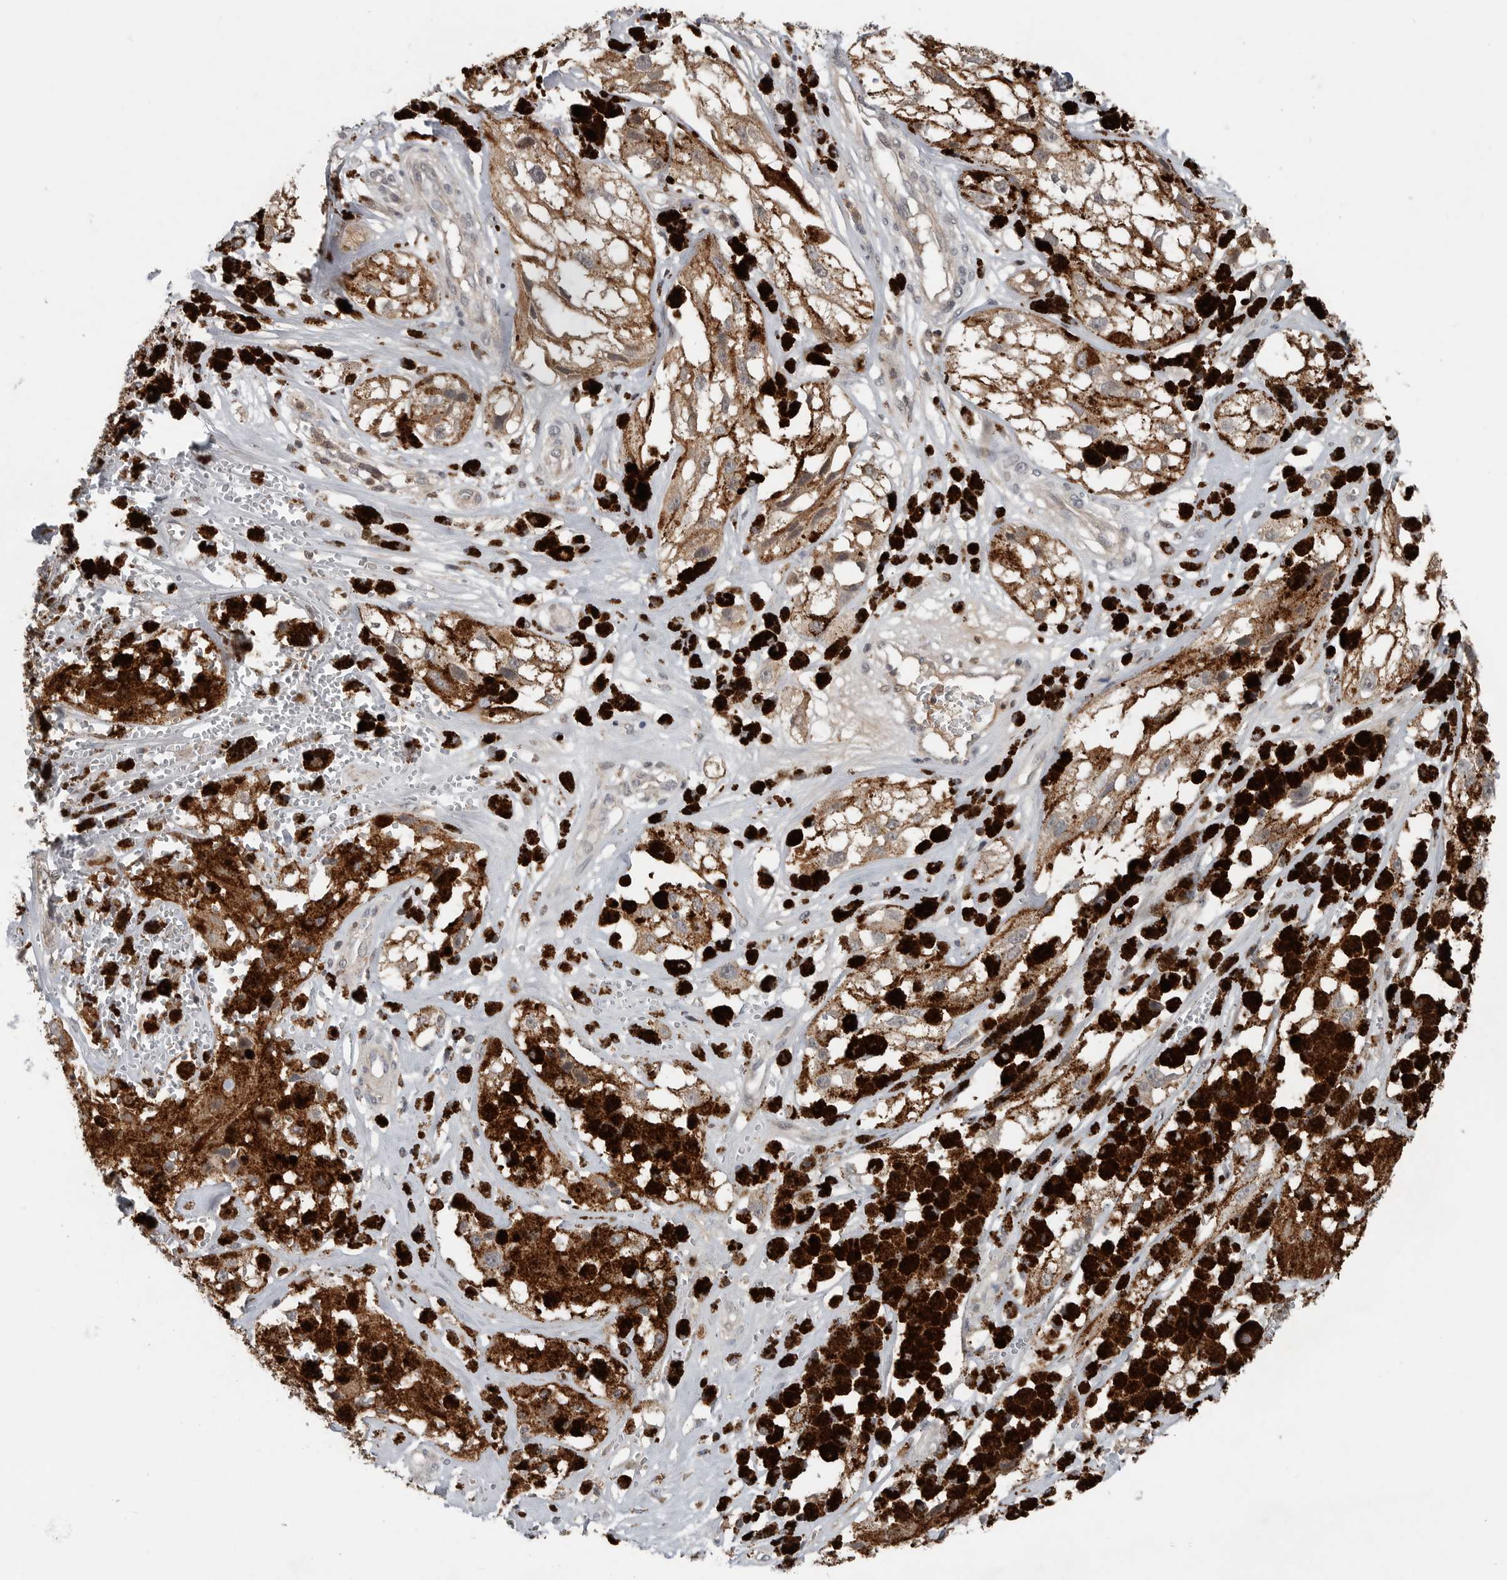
{"staining": {"intensity": "moderate", "quantity": ">75%", "location": "cytoplasmic/membranous"}, "tissue": "melanoma", "cell_type": "Tumor cells", "image_type": "cancer", "snomed": [{"axis": "morphology", "description": "Malignant melanoma, NOS"}, {"axis": "topography", "description": "Skin"}], "caption": "The immunohistochemical stain highlights moderate cytoplasmic/membranous positivity in tumor cells of malignant melanoma tissue.", "gene": "SCP2", "patient": {"sex": "male", "age": 88}}